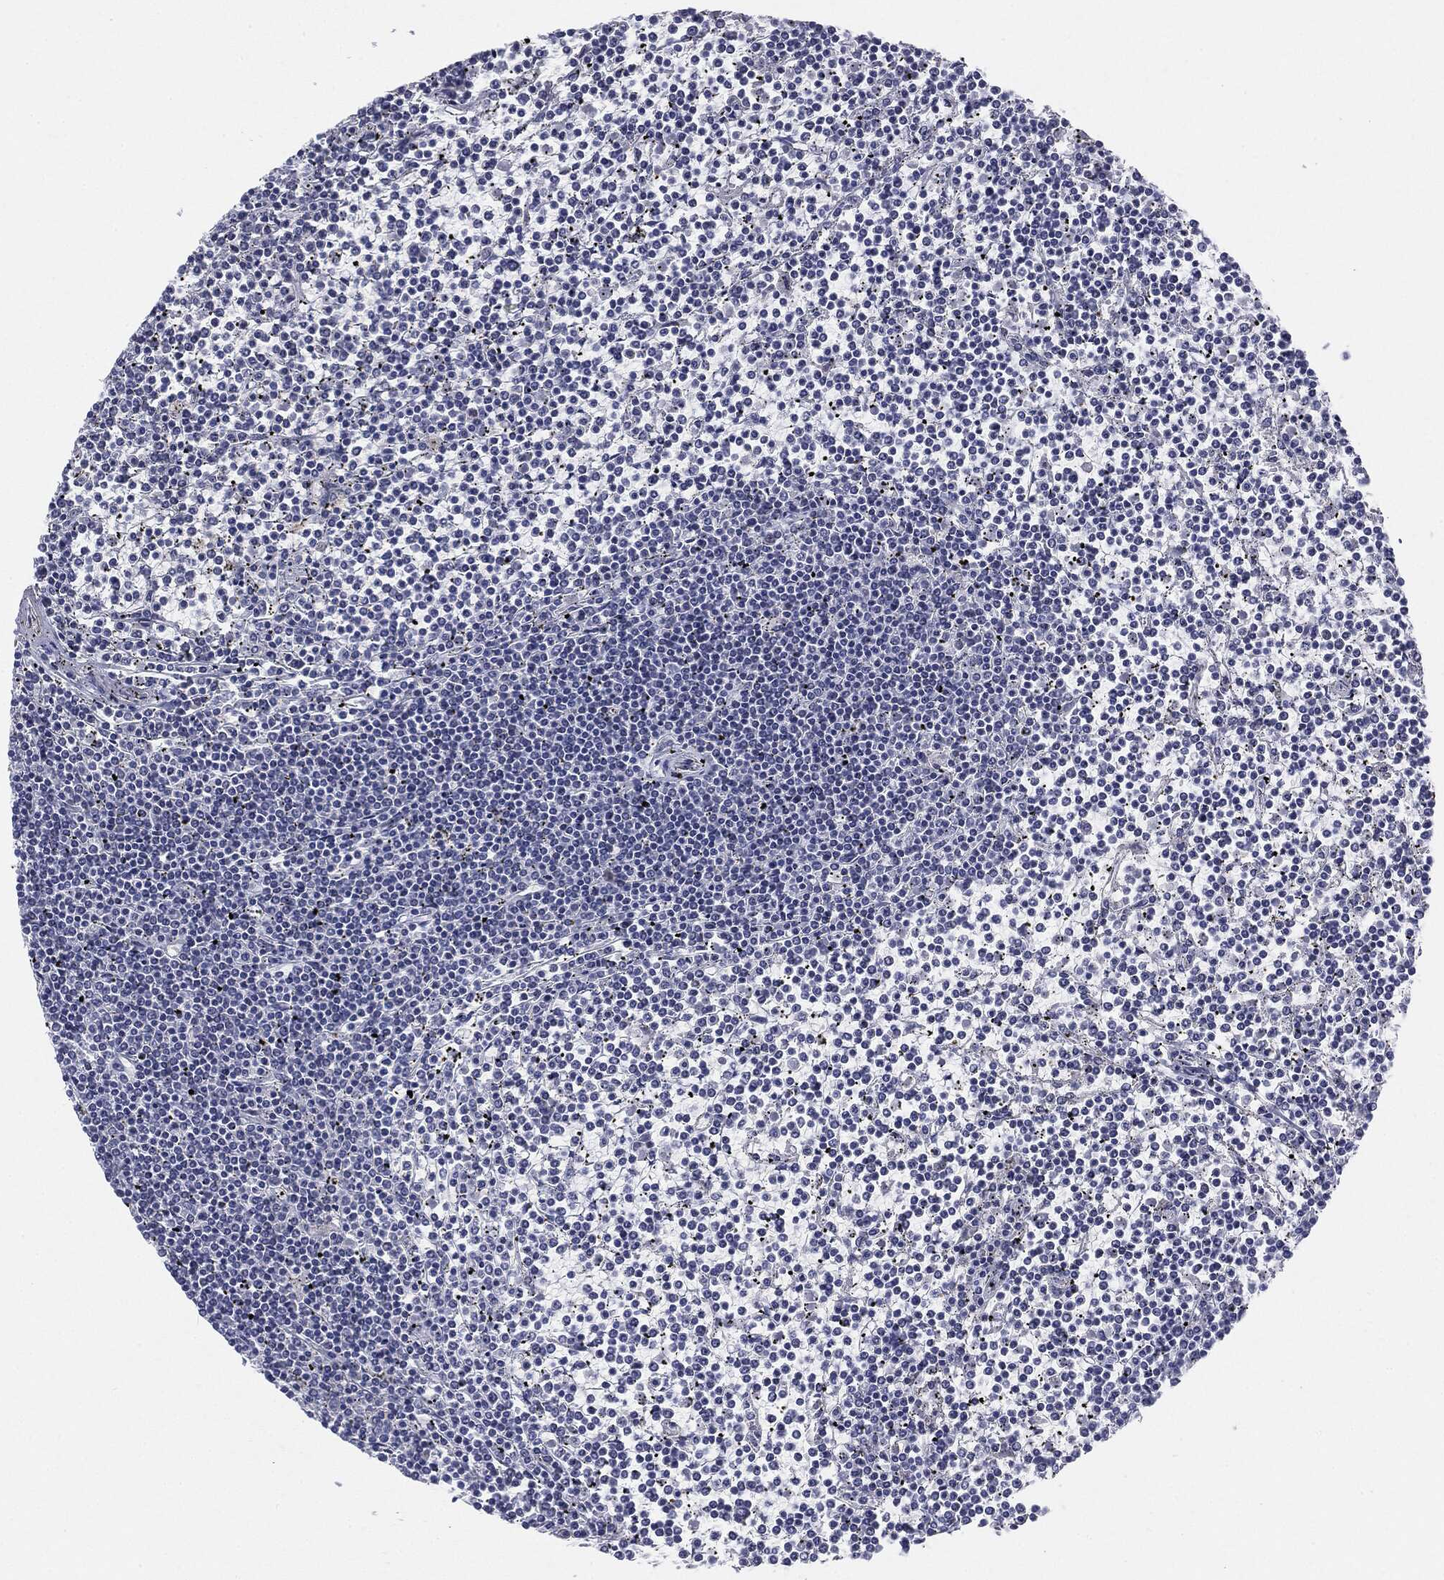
{"staining": {"intensity": "negative", "quantity": "none", "location": "none"}, "tissue": "lymphoma", "cell_type": "Tumor cells", "image_type": "cancer", "snomed": [{"axis": "morphology", "description": "Malignant lymphoma, non-Hodgkin's type, Low grade"}, {"axis": "topography", "description": "Spleen"}], "caption": "IHC image of human lymphoma stained for a protein (brown), which demonstrates no staining in tumor cells. (DAB IHC with hematoxylin counter stain).", "gene": "SLC5A5", "patient": {"sex": "female", "age": 19}}